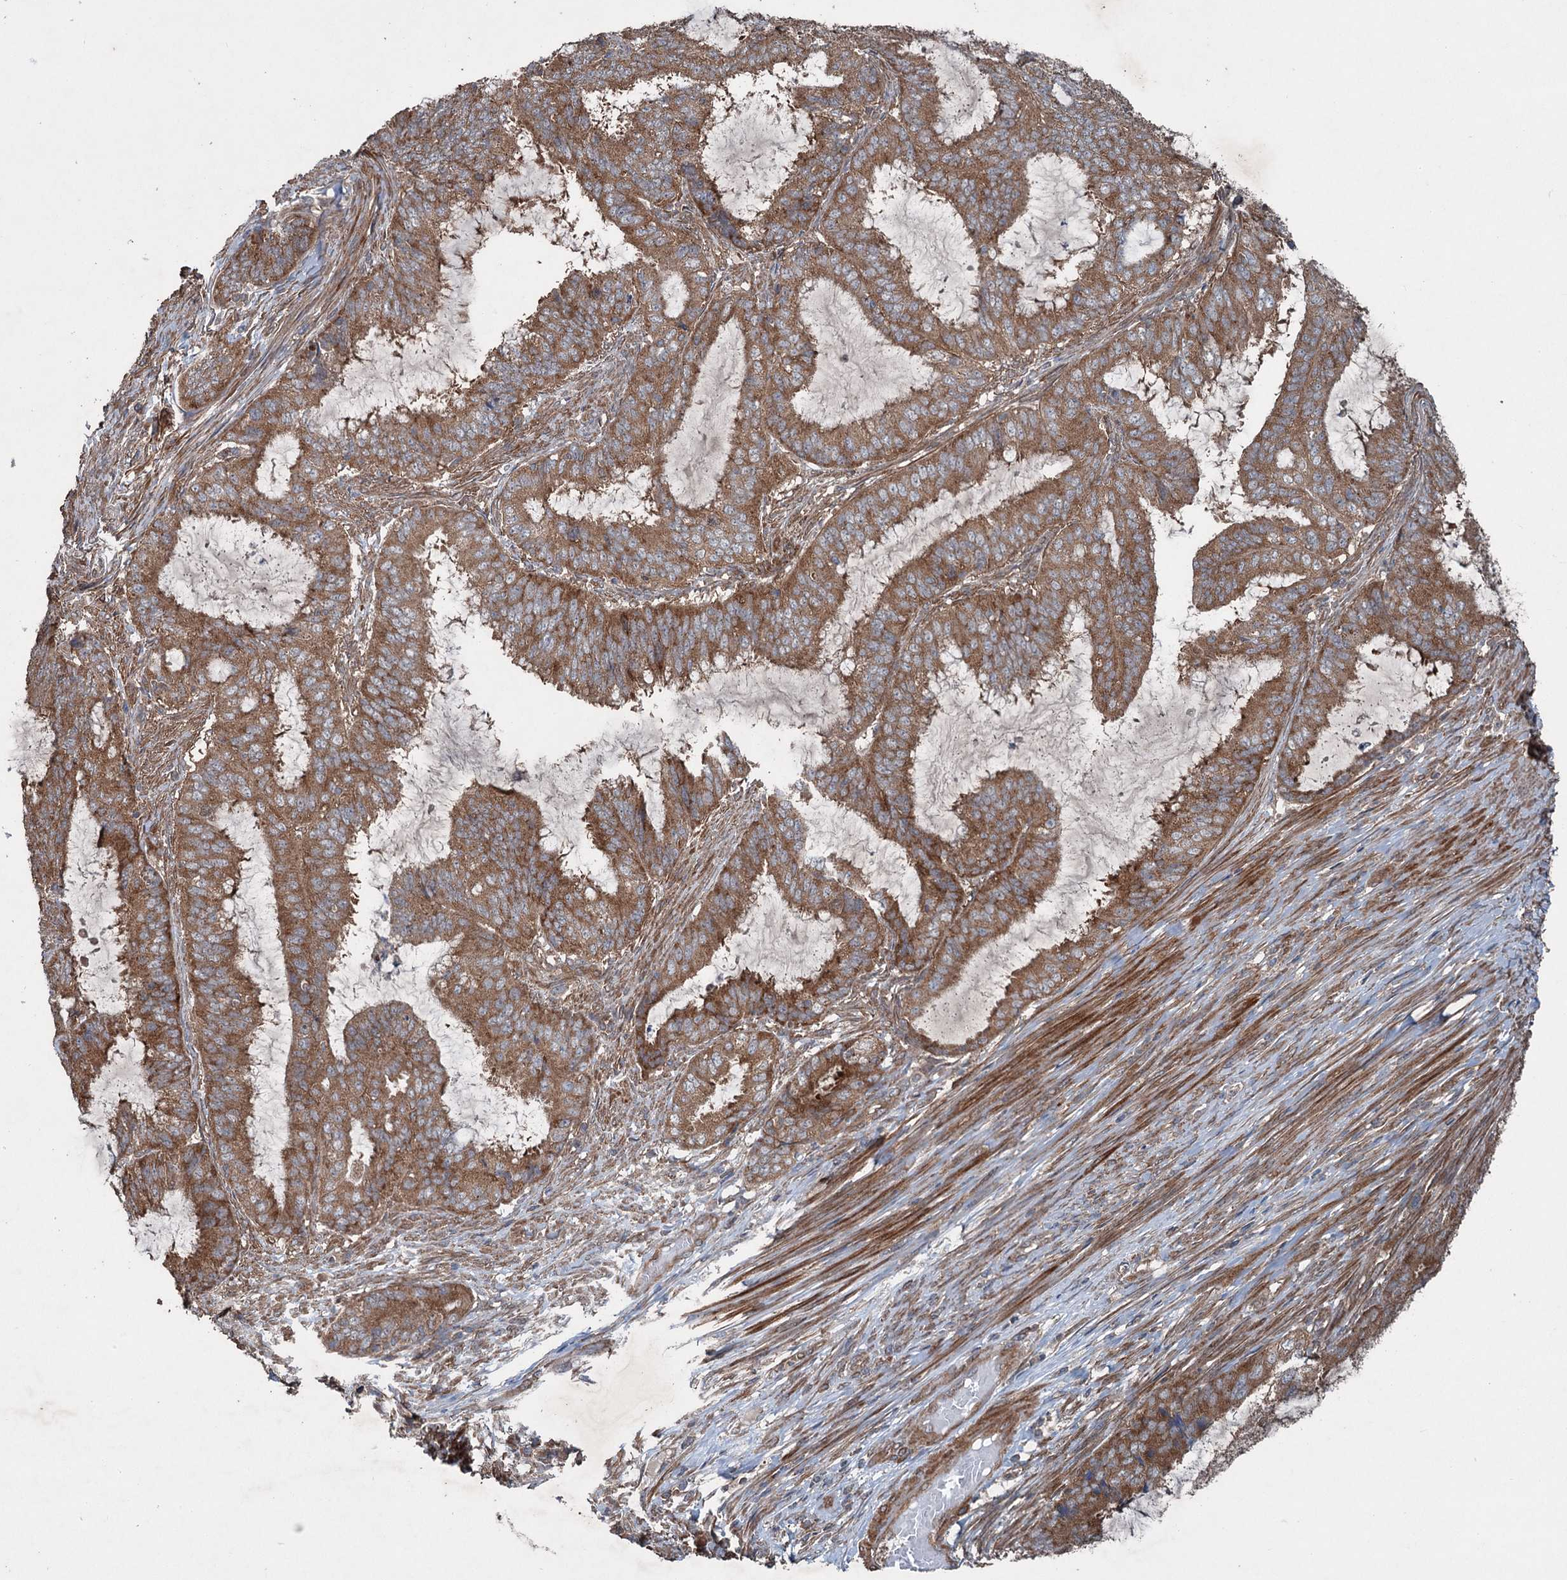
{"staining": {"intensity": "moderate", "quantity": ">75%", "location": "cytoplasmic/membranous"}, "tissue": "endometrial cancer", "cell_type": "Tumor cells", "image_type": "cancer", "snomed": [{"axis": "morphology", "description": "Adenocarcinoma, NOS"}, {"axis": "topography", "description": "Endometrium"}], "caption": "Immunohistochemical staining of endometrial cancer demonstrates medium levels of moderate cytoplasmic/membranous expression in approximately >75% of tumor cells.", "gene": "RNF214", "patient": {"sex": "female", "age": 51}}